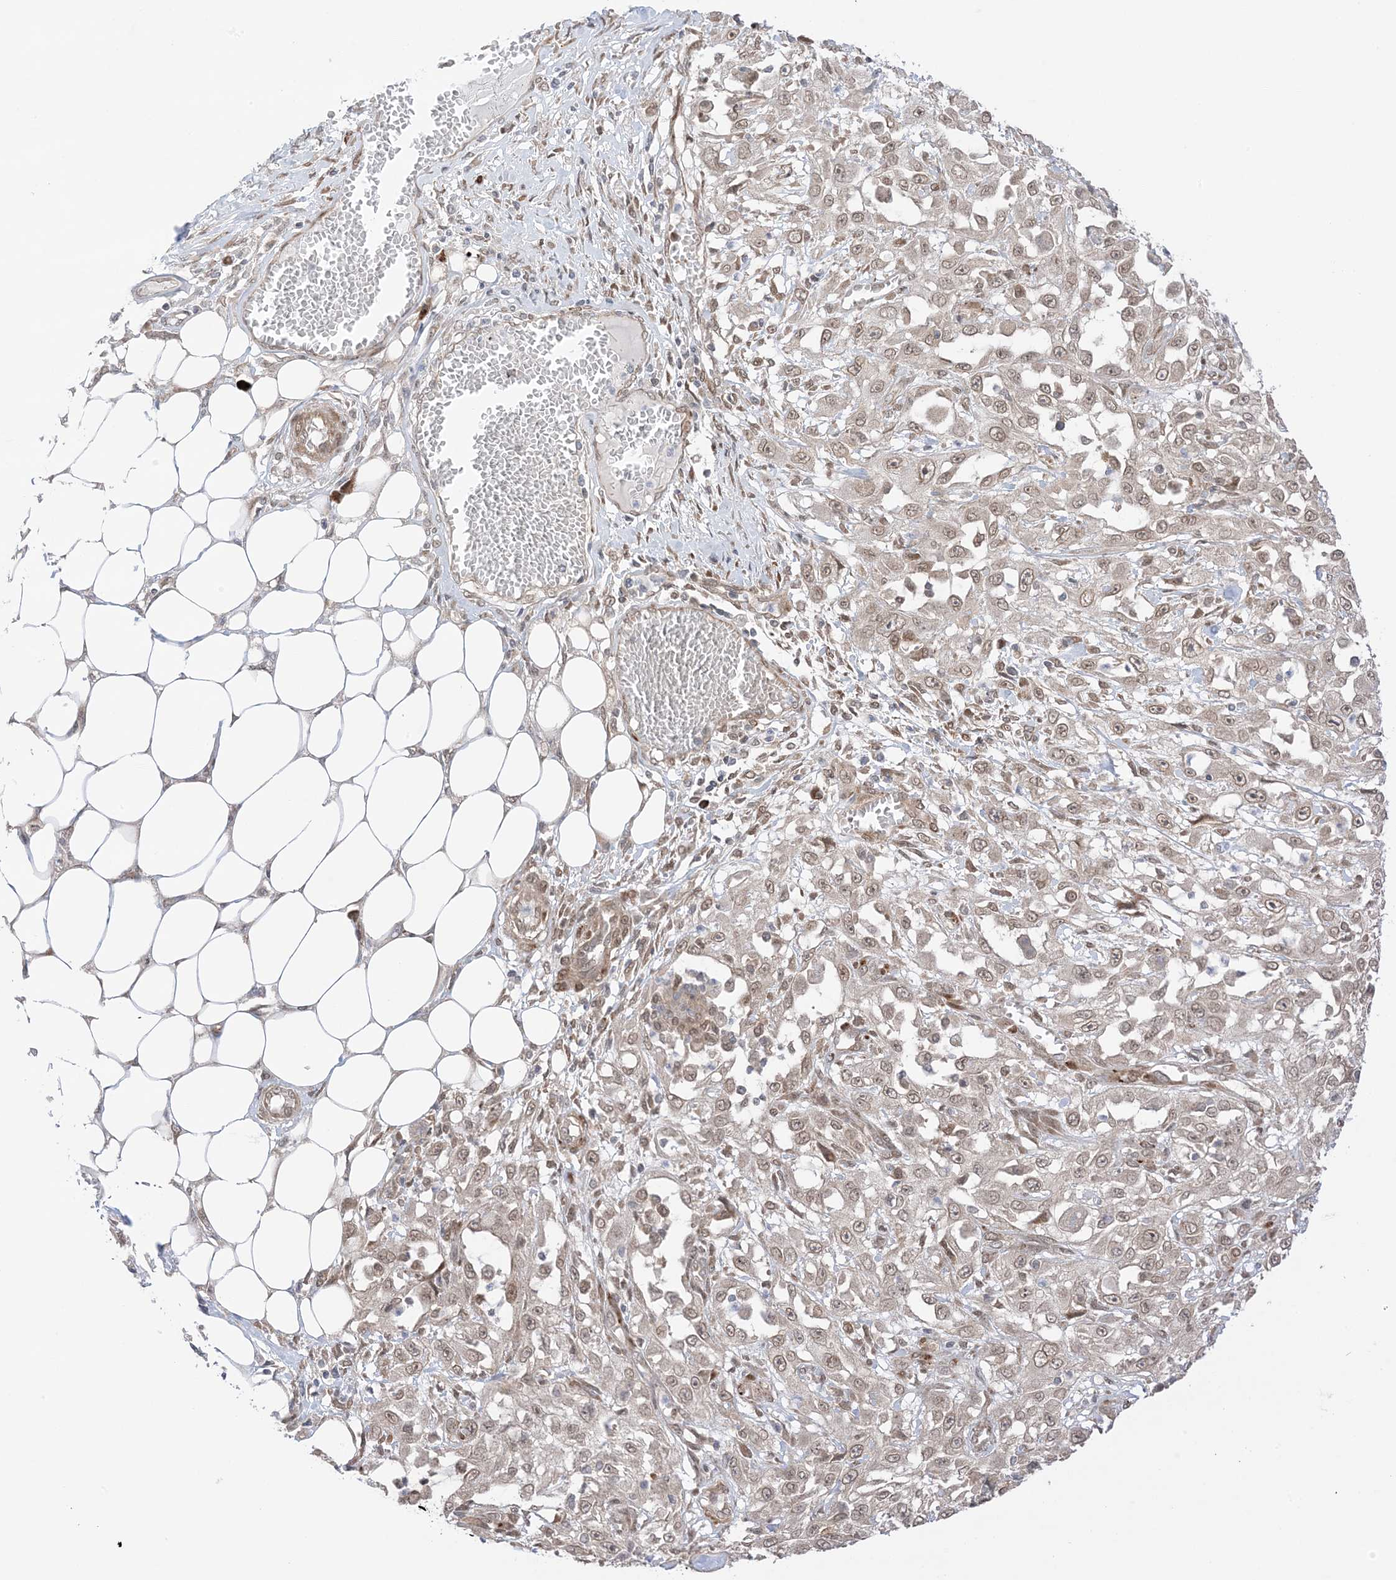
{"staining": {"intensity": "moderate", "quantity": ">75%", "location": "cytoplasmic/membranous,nuclear"}, "tissue": "skin cancer", "cell_type": "Tumor cells", "image_type": "cancer", "snomed": [{"axis": "morphology", "description": "Squamous cell carcinoma, NOS"}, {"axis": "morphology", "description": "Squamous cell carcinoma, metastatic, NOS"}, {"axis": "topography", "description": "Skin"}, {"axis": "topography", "description": "Lymph node"}], "caption": "This image shows skin metastatic squamous cell carcinoma stained with immunohistochemistry (IHC) to label a protein in brown. The cytoplasmic/membranous and nuclear of tumor cells show moderate positivity for the protein. Nuclei are counter-stained blue.", "gene": "UBE2E2", "patient": {"sex": "male", "age": 75}}